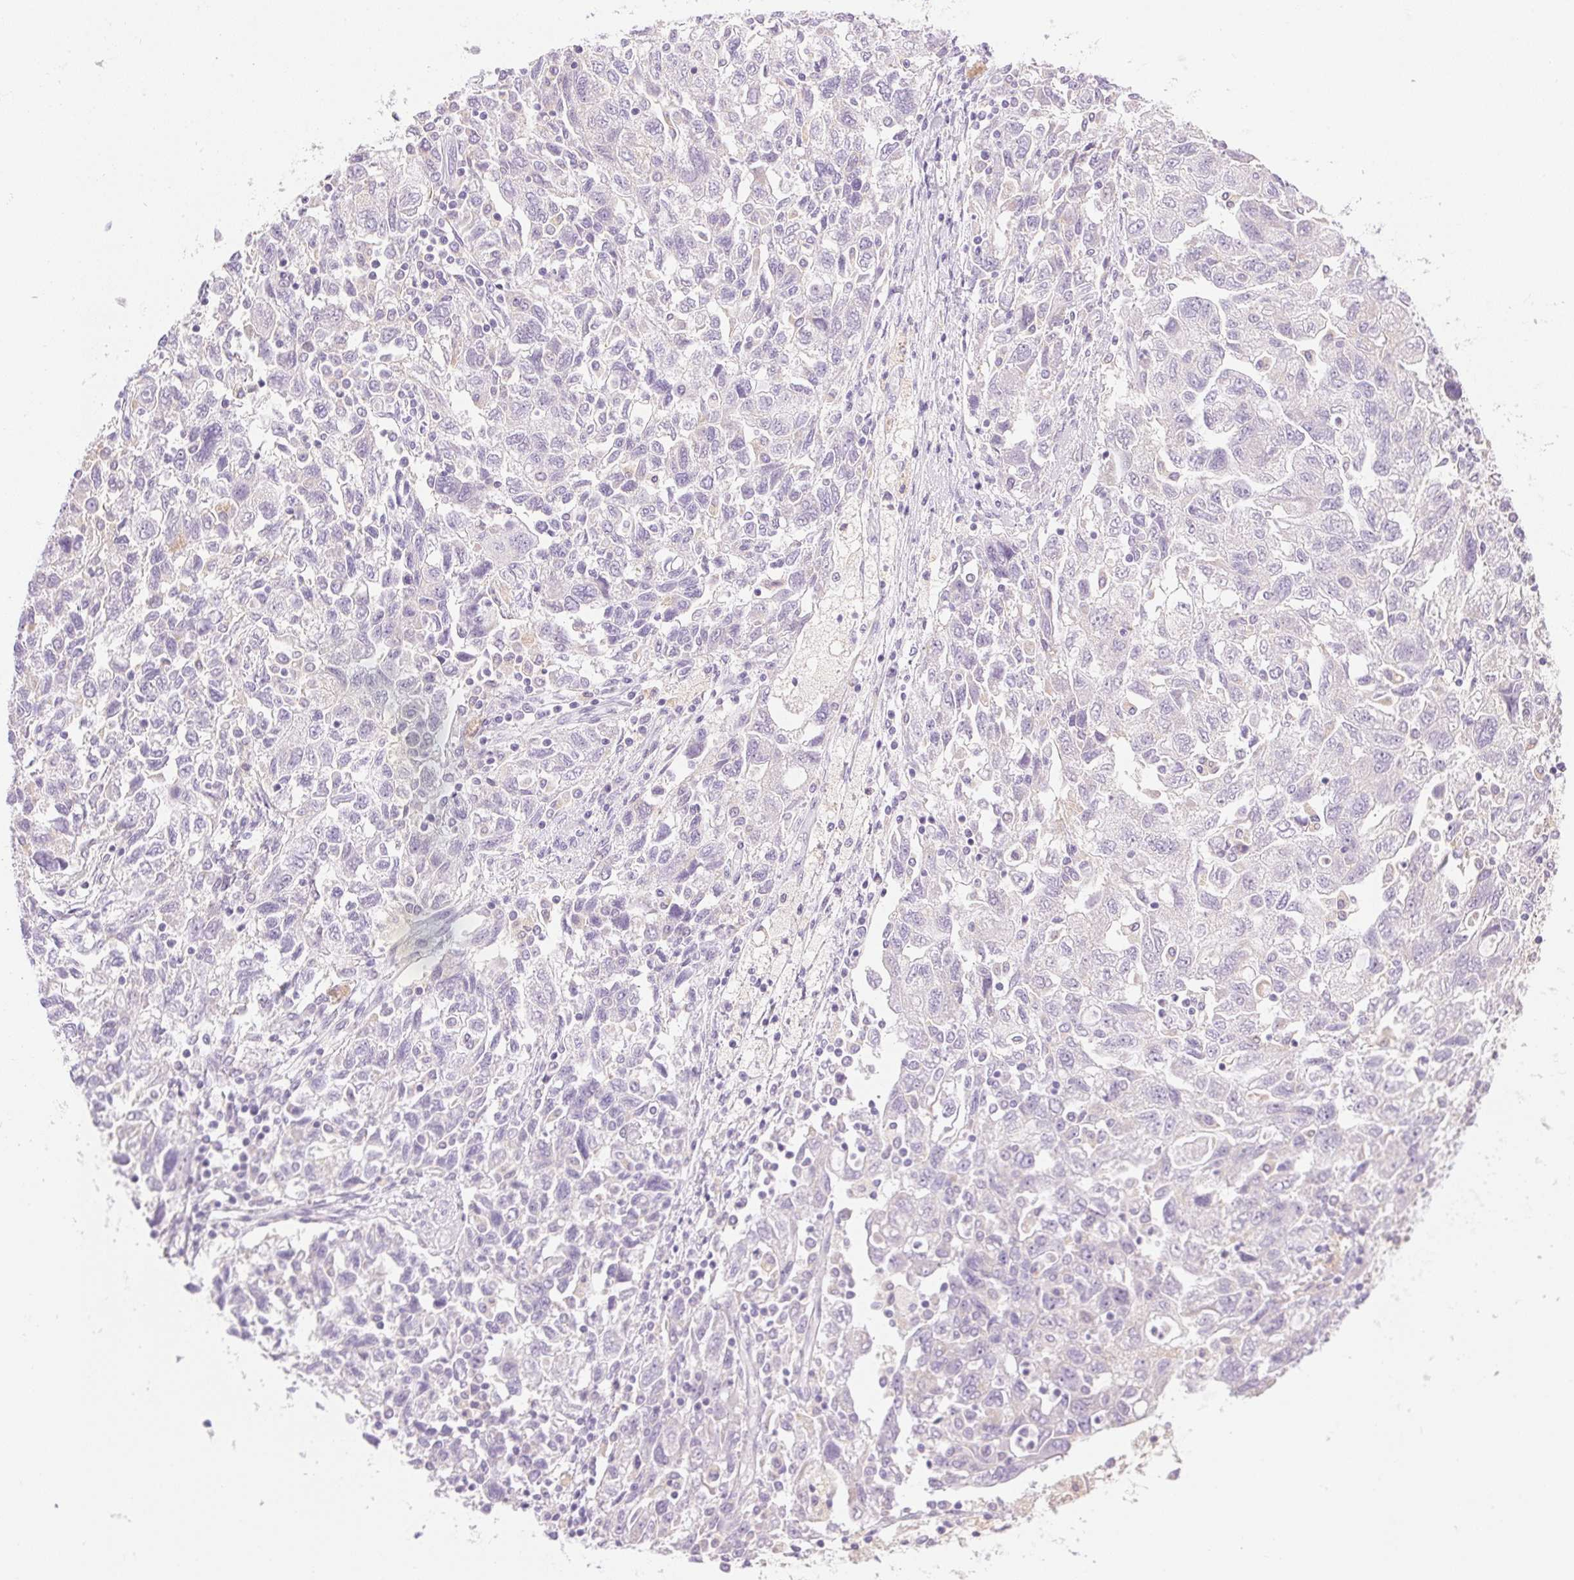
{"staining": {"intensity": "negative", "quantity": "none", "location": "none"}, "tissue": "ovarian cancer", "cell_type": "Tumor cells", "image_type": "cancer", "snomed": [{"axis": "morphology", "description": "Carcinoma, NOS"}, {"axis": "morphology", "description": "Cystadenocarcinoma, serous, NOS"}, {"axis": "topography", "description": "Ovary"}], "caption": "This is an immunohistochemistry photomicrograph of human serous cystadenocarcinoma (ovarian). There is no staining in tumor cells.", "gene": "ATP6V1G3", "patient": {"sex": "female", "age": 69}}